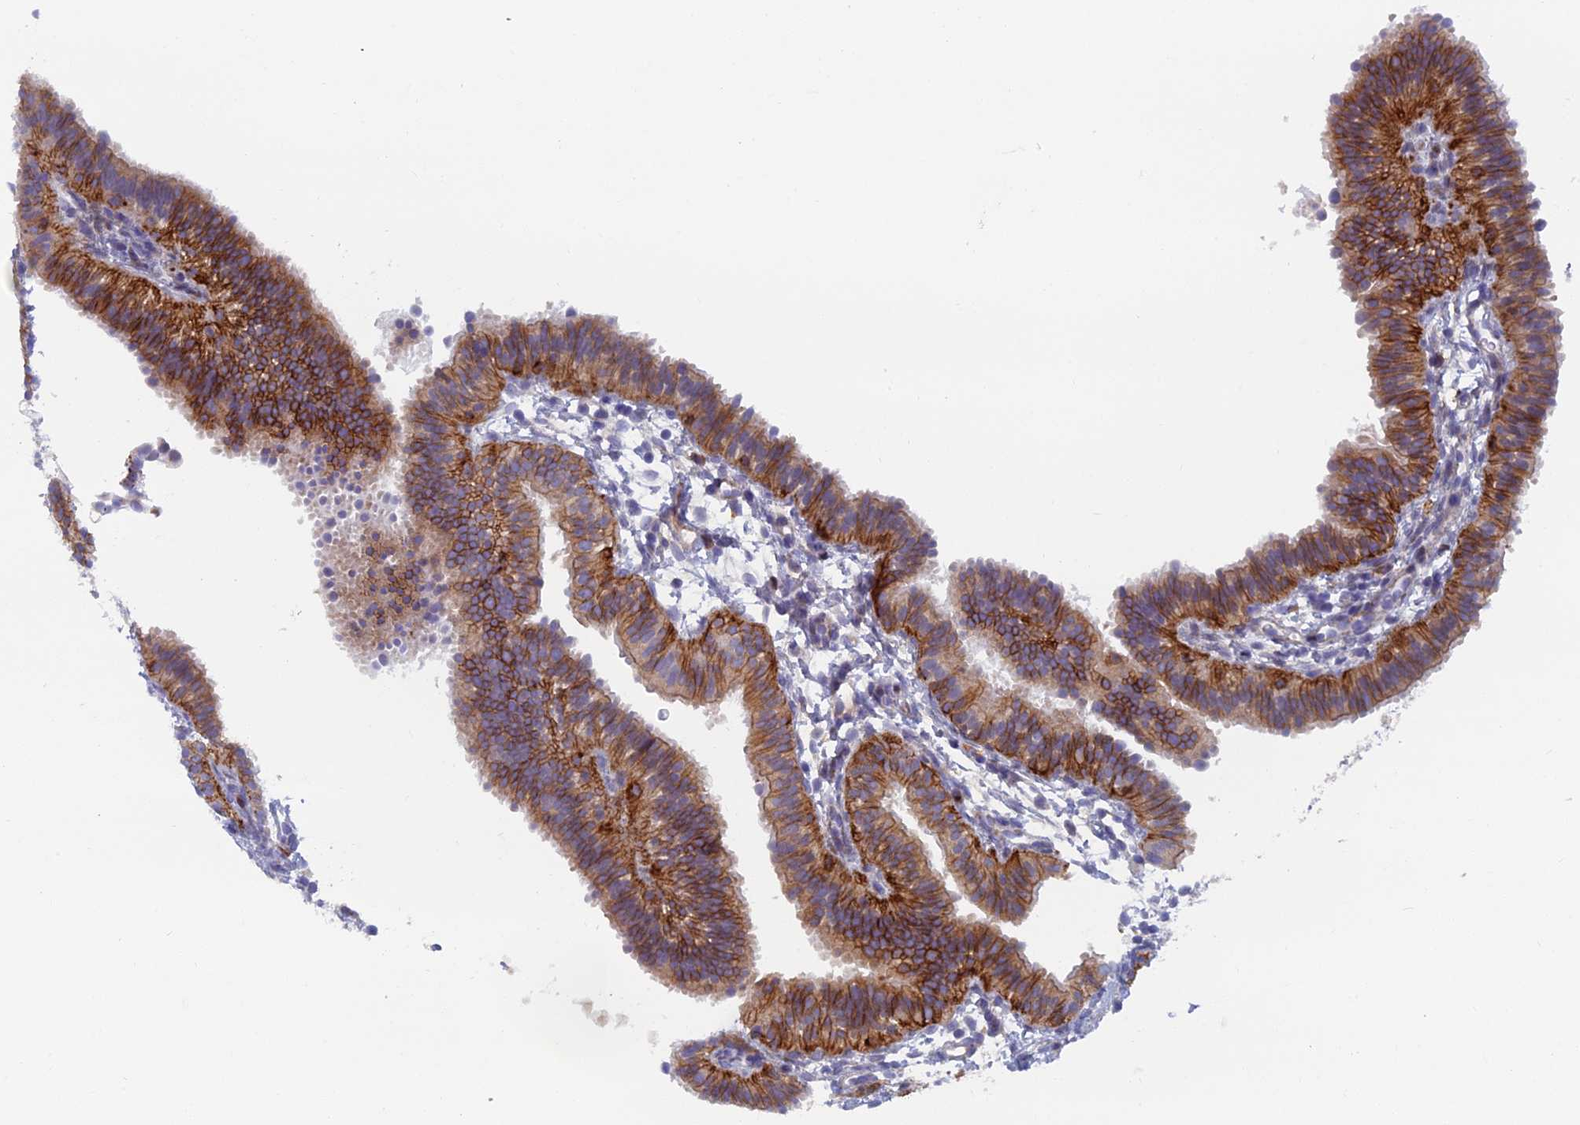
{"staining": {"intensity": "strong", "quantity": "25%-75%", "location": "cytoplasmic/membranous"}, "tissue": "fallopian tube", "cell_type": "Glandular cells", "image_type": "normal", "snomed": [{"axis": "morphology", "description": "Normal tissue, NOS"}, {"axis": "topography", "description": "Fallopian tube"}], "caption": "Human fallopian tube stained with a brown dye exhibits strong cytoplasmic/membranous positive expression in approximately 25%-75% of glandular cells.", "gene": "B9D2", "patient": {"sex": "female", "age": 35}}